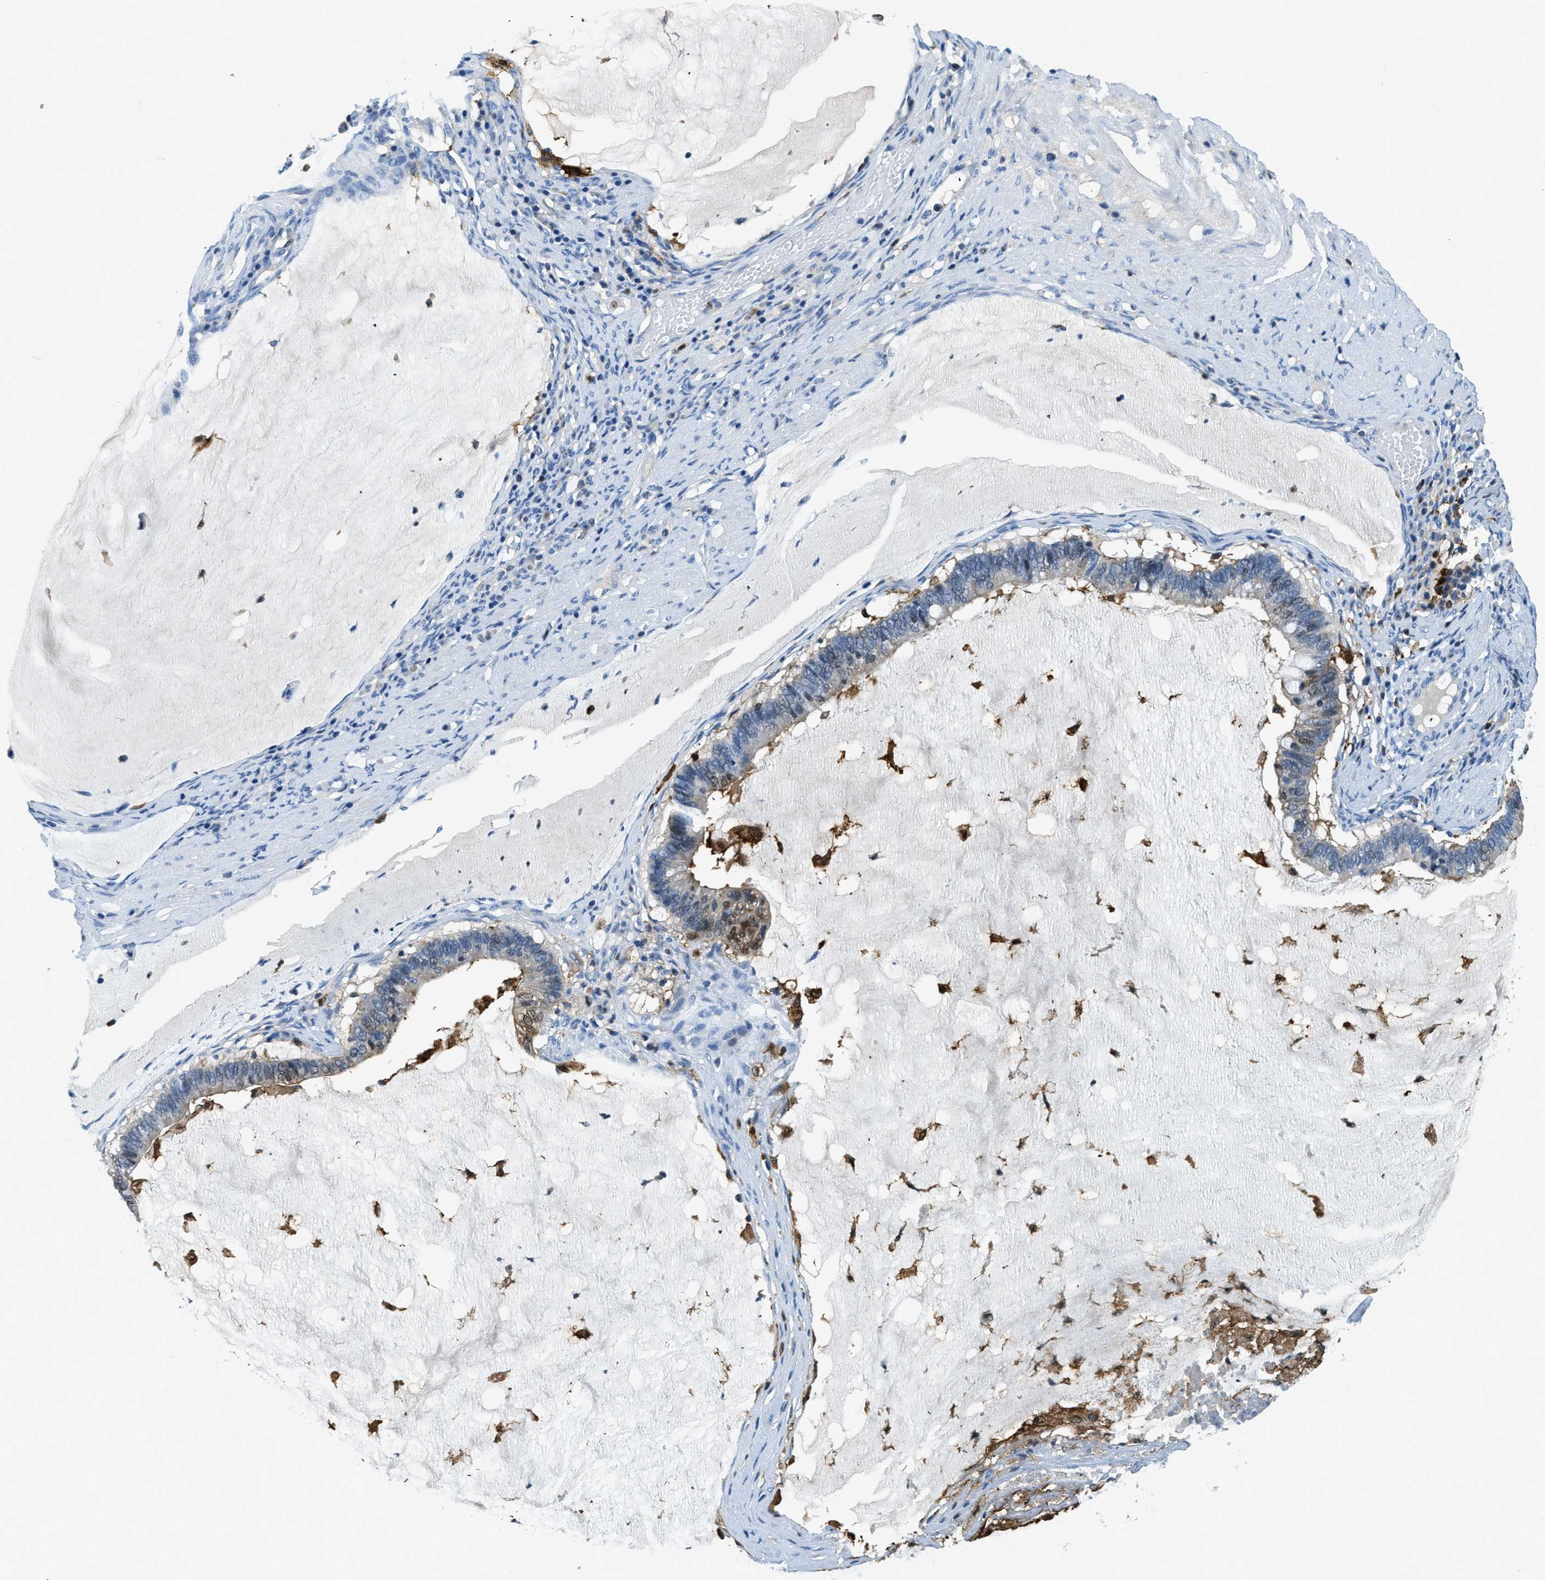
{"staining": {"intensity": "weak", "quantity": "25%-75%", "location": "cytoplasmic/membranous"}, "tissue": "ovarian cancer", "cell_type": "Tumor cells", "image_type": "cancer", "snomed": [{"axis": "morphology", "description": "Cystadenocarcinoma, mucinous, NOS"}, {"axis": "topography", "description": "Ovary"}], "caption": "Protein expression analysis of ovarian cancer demonstrates weak cytoplasmic/membranous staining in approximately 25%-75% of tumor cells.", "gene": "CAPG", "patient": {"sex": "female", "age": 61}}